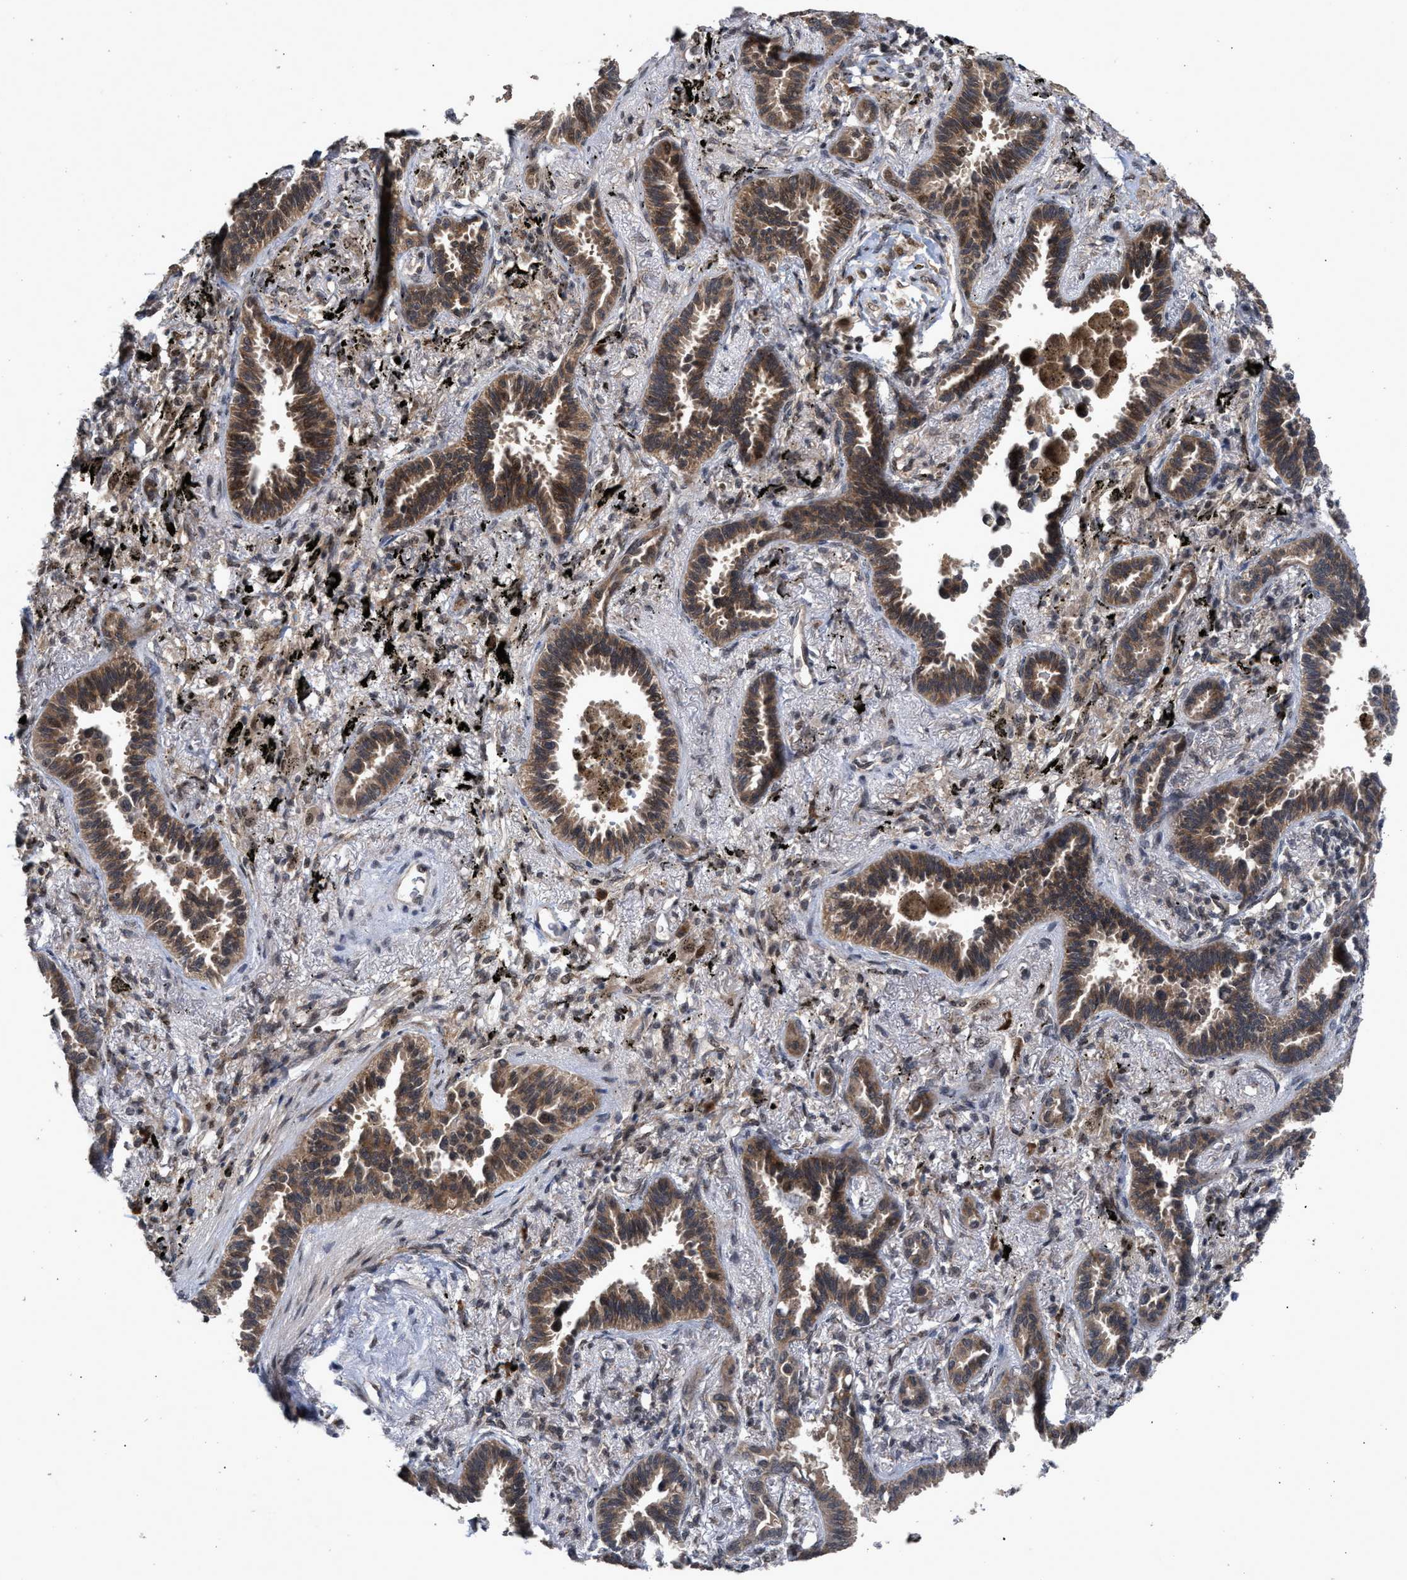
{"staining": {"intensity": "moderate", "quantity": ">75%", "location": "cytoplasmic/membranous"}, "tissue": "lung cancer", "cell_type": "Tumor cells", "image_type": "cancer", "snomed": [{"axis": "morphology", "description": "Adenocarcinoma, NOS"}, {"axis": "topography", "description": "Lung"}], "caption": "A medium amount of moderate cytoplasmic/membranous expression is appreciated in approximately >75% of tumor cells in adenocarcinoma (lung) tissue.", "gene": "MKNK2", "patient": {"sex": "male", "age": 59}}